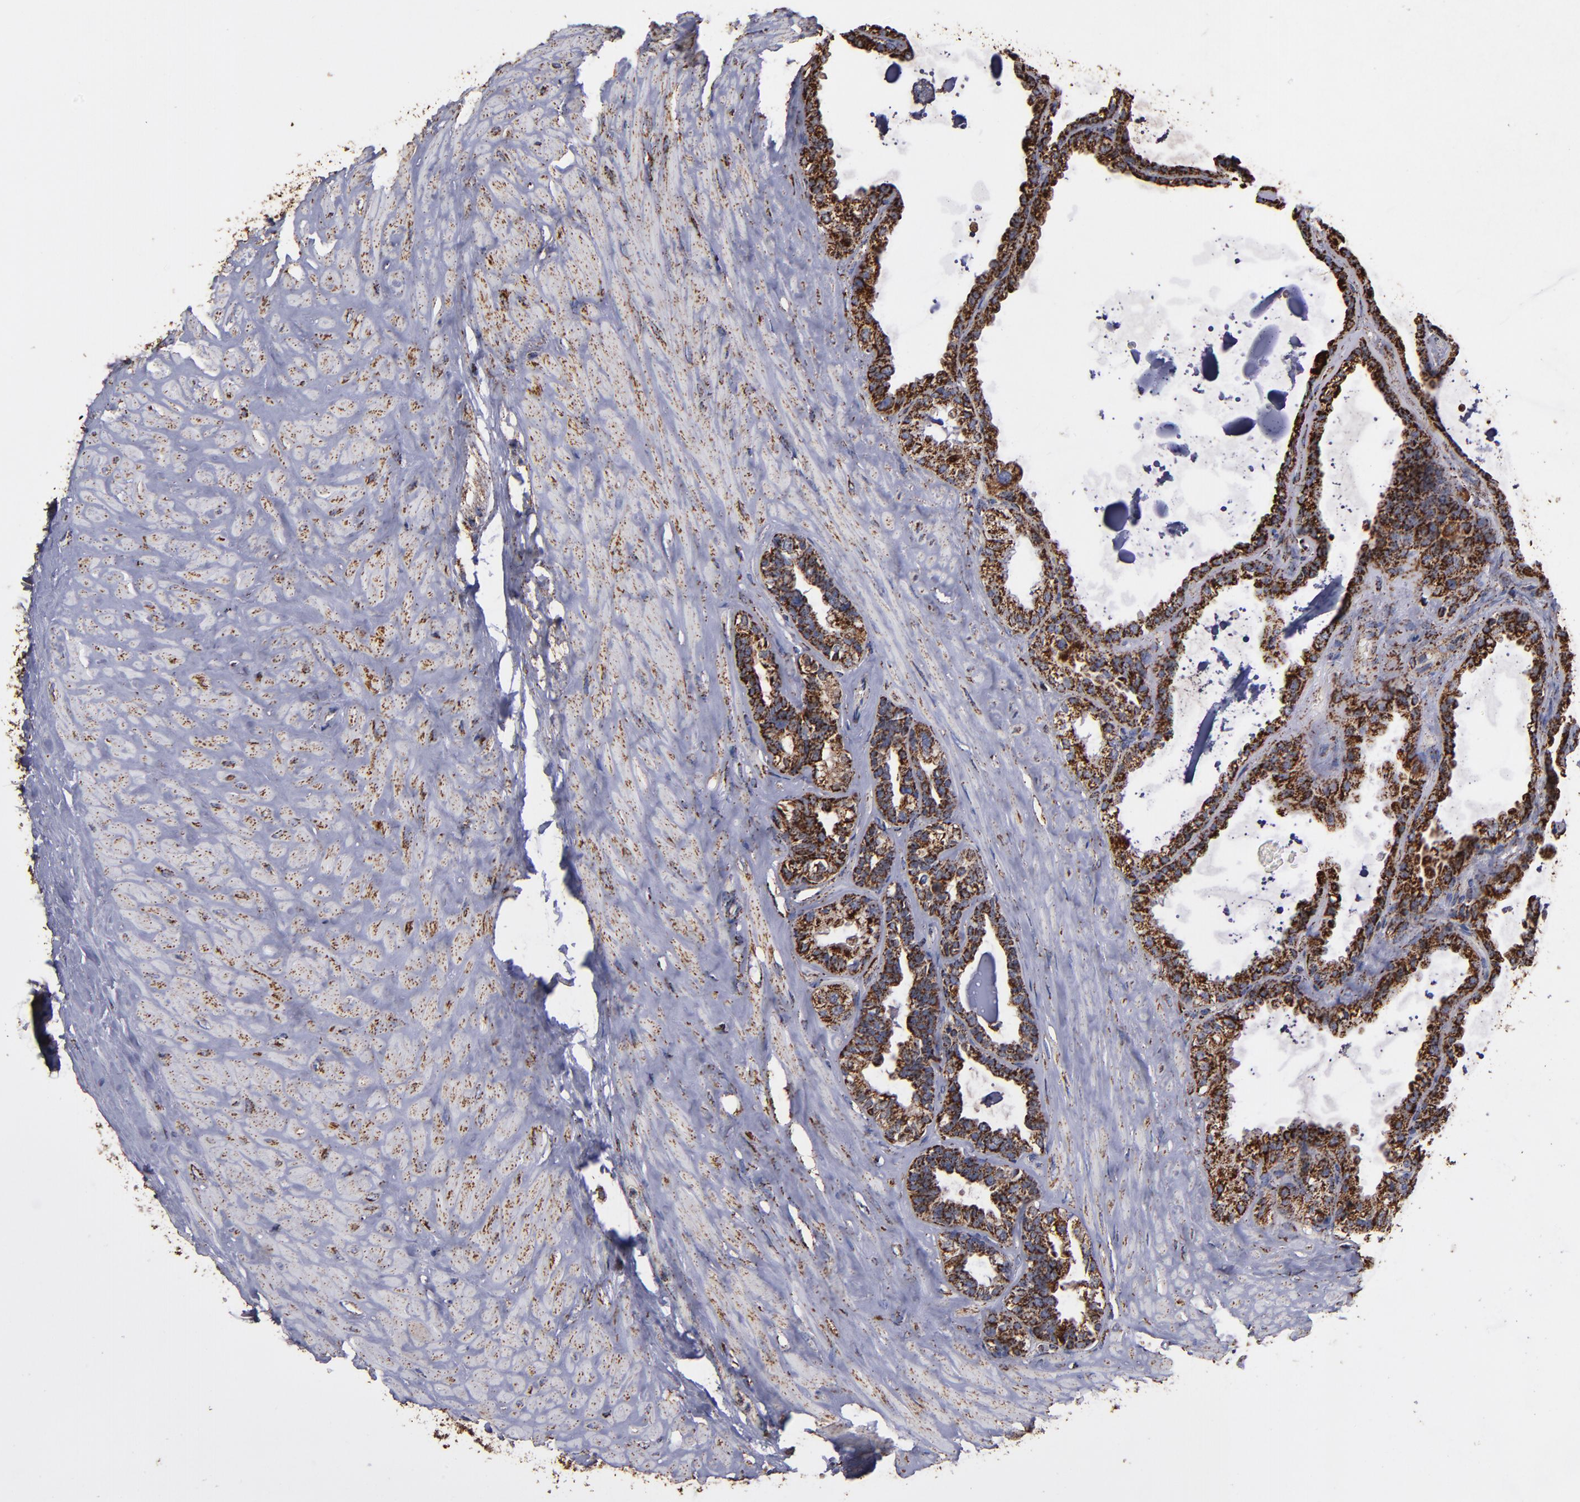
{"staining": {"intensity": "strong", "quantity": ">75%", "location": "cytoplasmic/membranous"}, "tissue": "seminal vesicle", "cell_type": "Glandular cells", "image_type": "normal", "snomed": [{"axis": "morphology", "description": "Normal tissue, NOS"}, {"axis": "morphology", "description": "Inflammation, NOS"}, {"axis": "topography", "description": "Urinary bladder"}, {"axis": "topography", "description": "Prostate"}, {"axis": "topography", "description": "Seminal veicle"}], "caption": "Benign seminal vesicle exhibits strong cytoplasmic/membranous positivity in about >75% of glandular cells, visualized by immunohistochemistry.", "gene": "SOD2", "patient": {"sex": "male", "age": 82}}